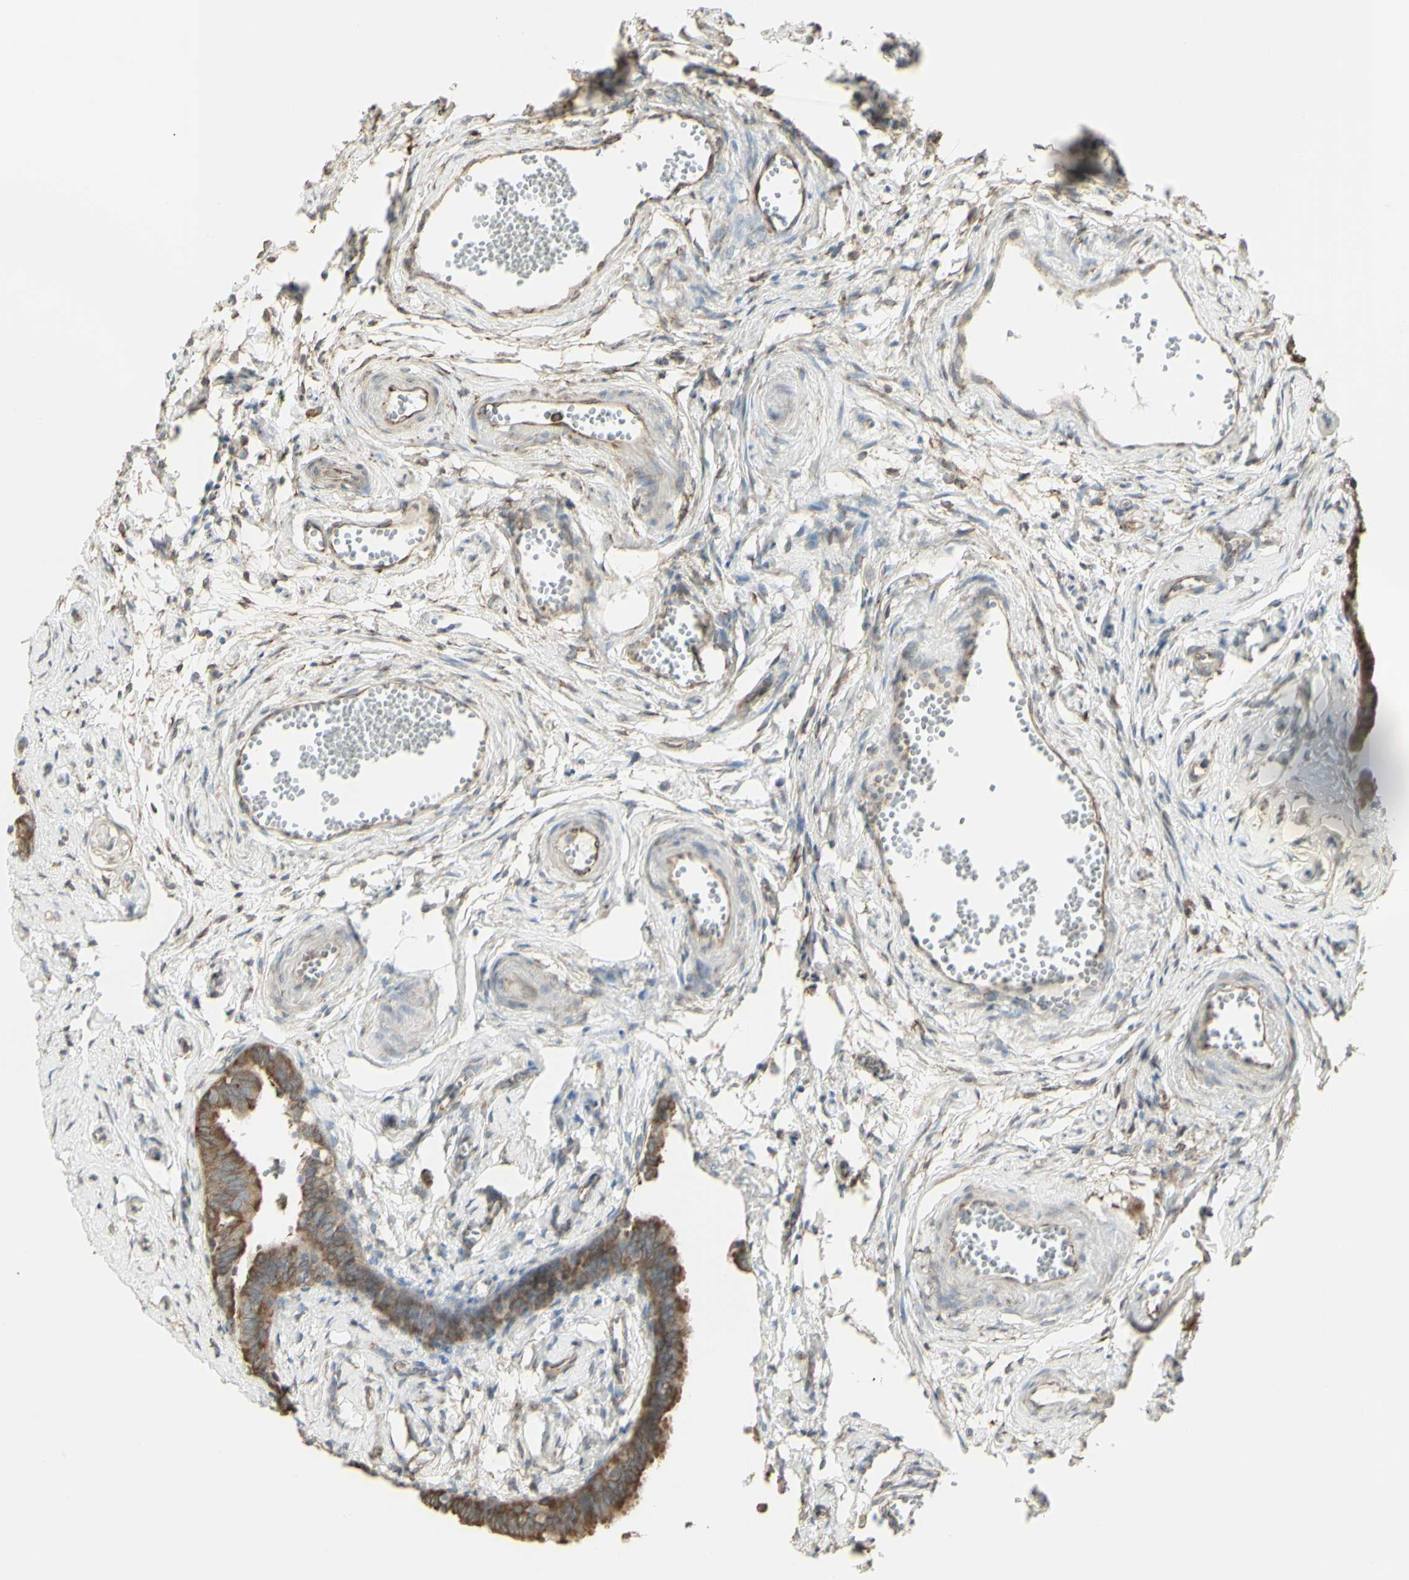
{"staining": {"intensity": "moderate", "quantity": ">75%", "location": "cytoplasmic/membranous"}, "tissue": "fallopian tube", "cell_type": "Glandular cells", "image_type": "normal", "snomed": [{"axis": "morphology", "description": "Normal tissue, NOS"}, {"axis": "topography", "description": "Fallopian tube"}], "caption": "IHC photomicrograph of normal fallopian tube stained for a protein (brown), which demonstrates medium levels of moderate cytoplasmic/membranous positivity in approximately >75% of glandular cells.", "gene": "EEF1B2", "patient": {"sex": "female", "age": 71}}